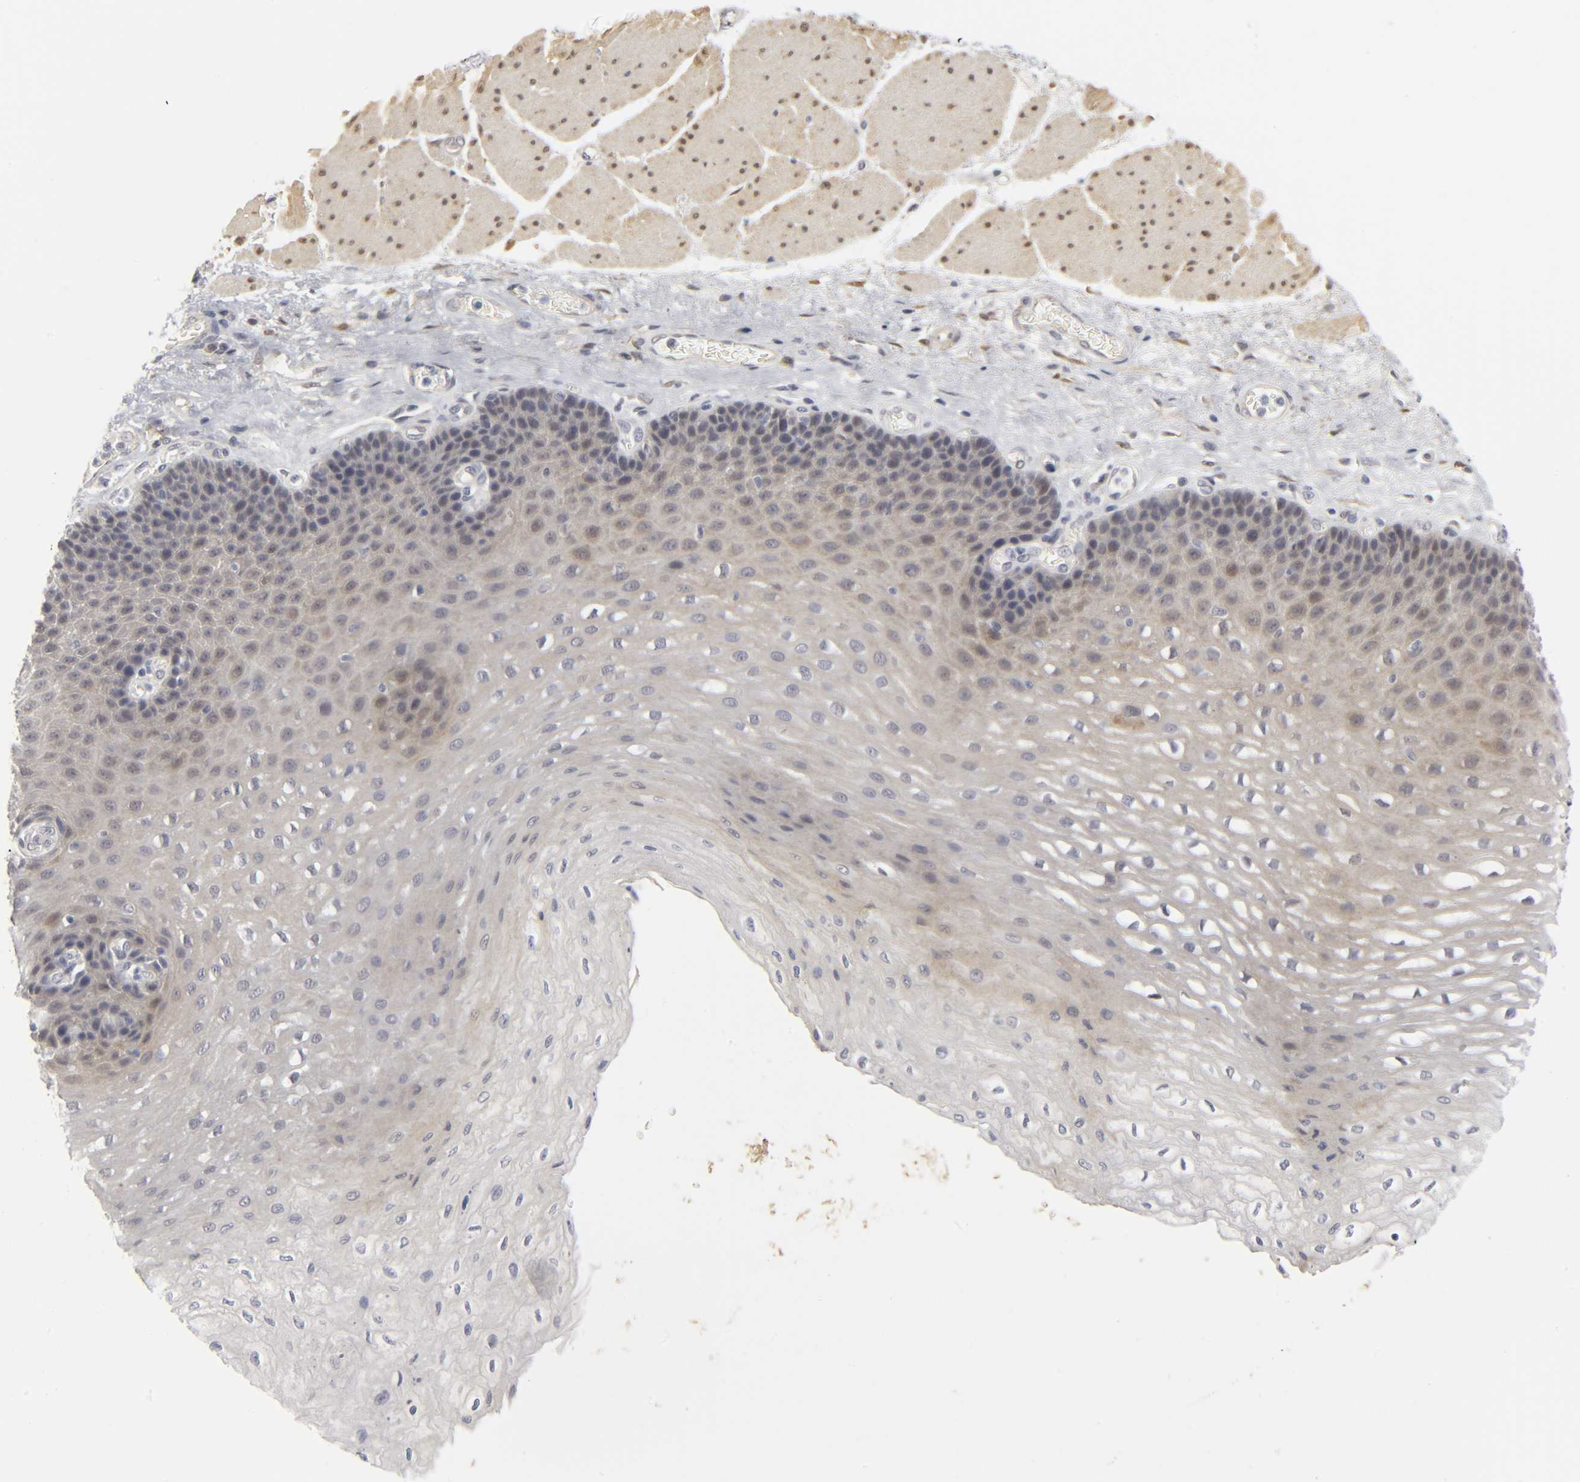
{"staining": {"intensity": "weak", "quantity": "25%-75%", "location": "cytoplasmic/membranous"}, "tissue": "esophagus", "cell_type": "Squamous epithelial cells", "image_type": "normal", "snomed": [{"axis": "morphology", "description": "Normal tissue, NOS"}, {"axis": "topography", "description": "Esophagus"}], "caption": "Brown immunohistochemical staining in normal human esophagus displays weak cytoplasmic/membranous expression in about 25%-75% of squamous epithelial cells. (Brightfield microscopy of DAB IHC at high magnification).", "gene": "PDLIM3", "patient": {"sex": "female", "age": 72}}